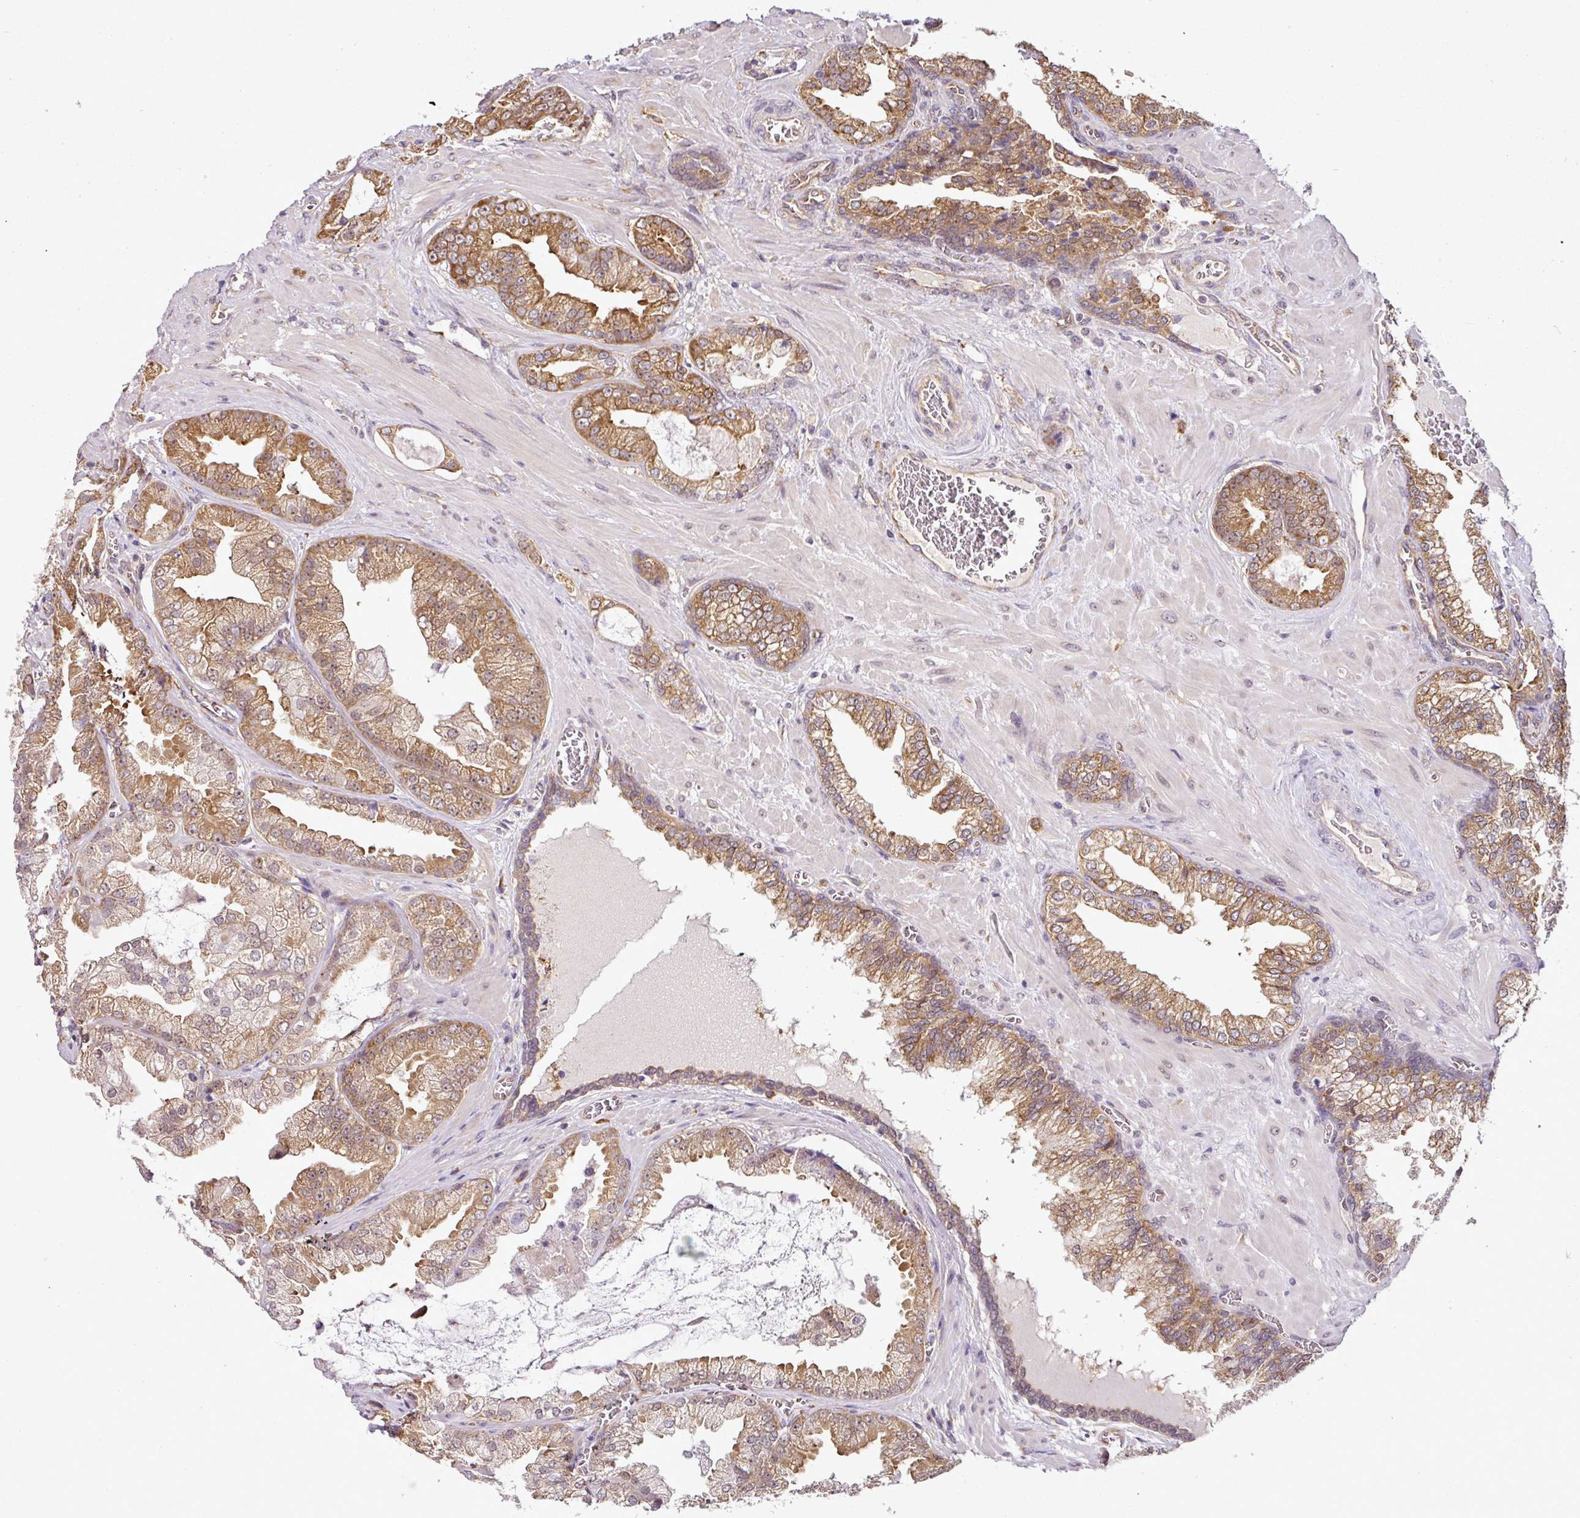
{"staining": {"intensity": "moderate", "quantity": ">75%", "location": "cytoplasmic/membranous"}, "tissue": "prostate cancer", "cell_type": "Tumor cells", "image_type": "cancer", "snomed": [{"axis": "morphology", "description": "Adenocarcinoma, Low grade"}, {"axis": "topography", "description": "Prostate"}], "caption": "A brown stain shows moderate cytoplasmic/membranous staining of a protein in prostate cancer tumor cells.", "gene": "RBM4B", "patient": {"sex": "male", "age": 57}}